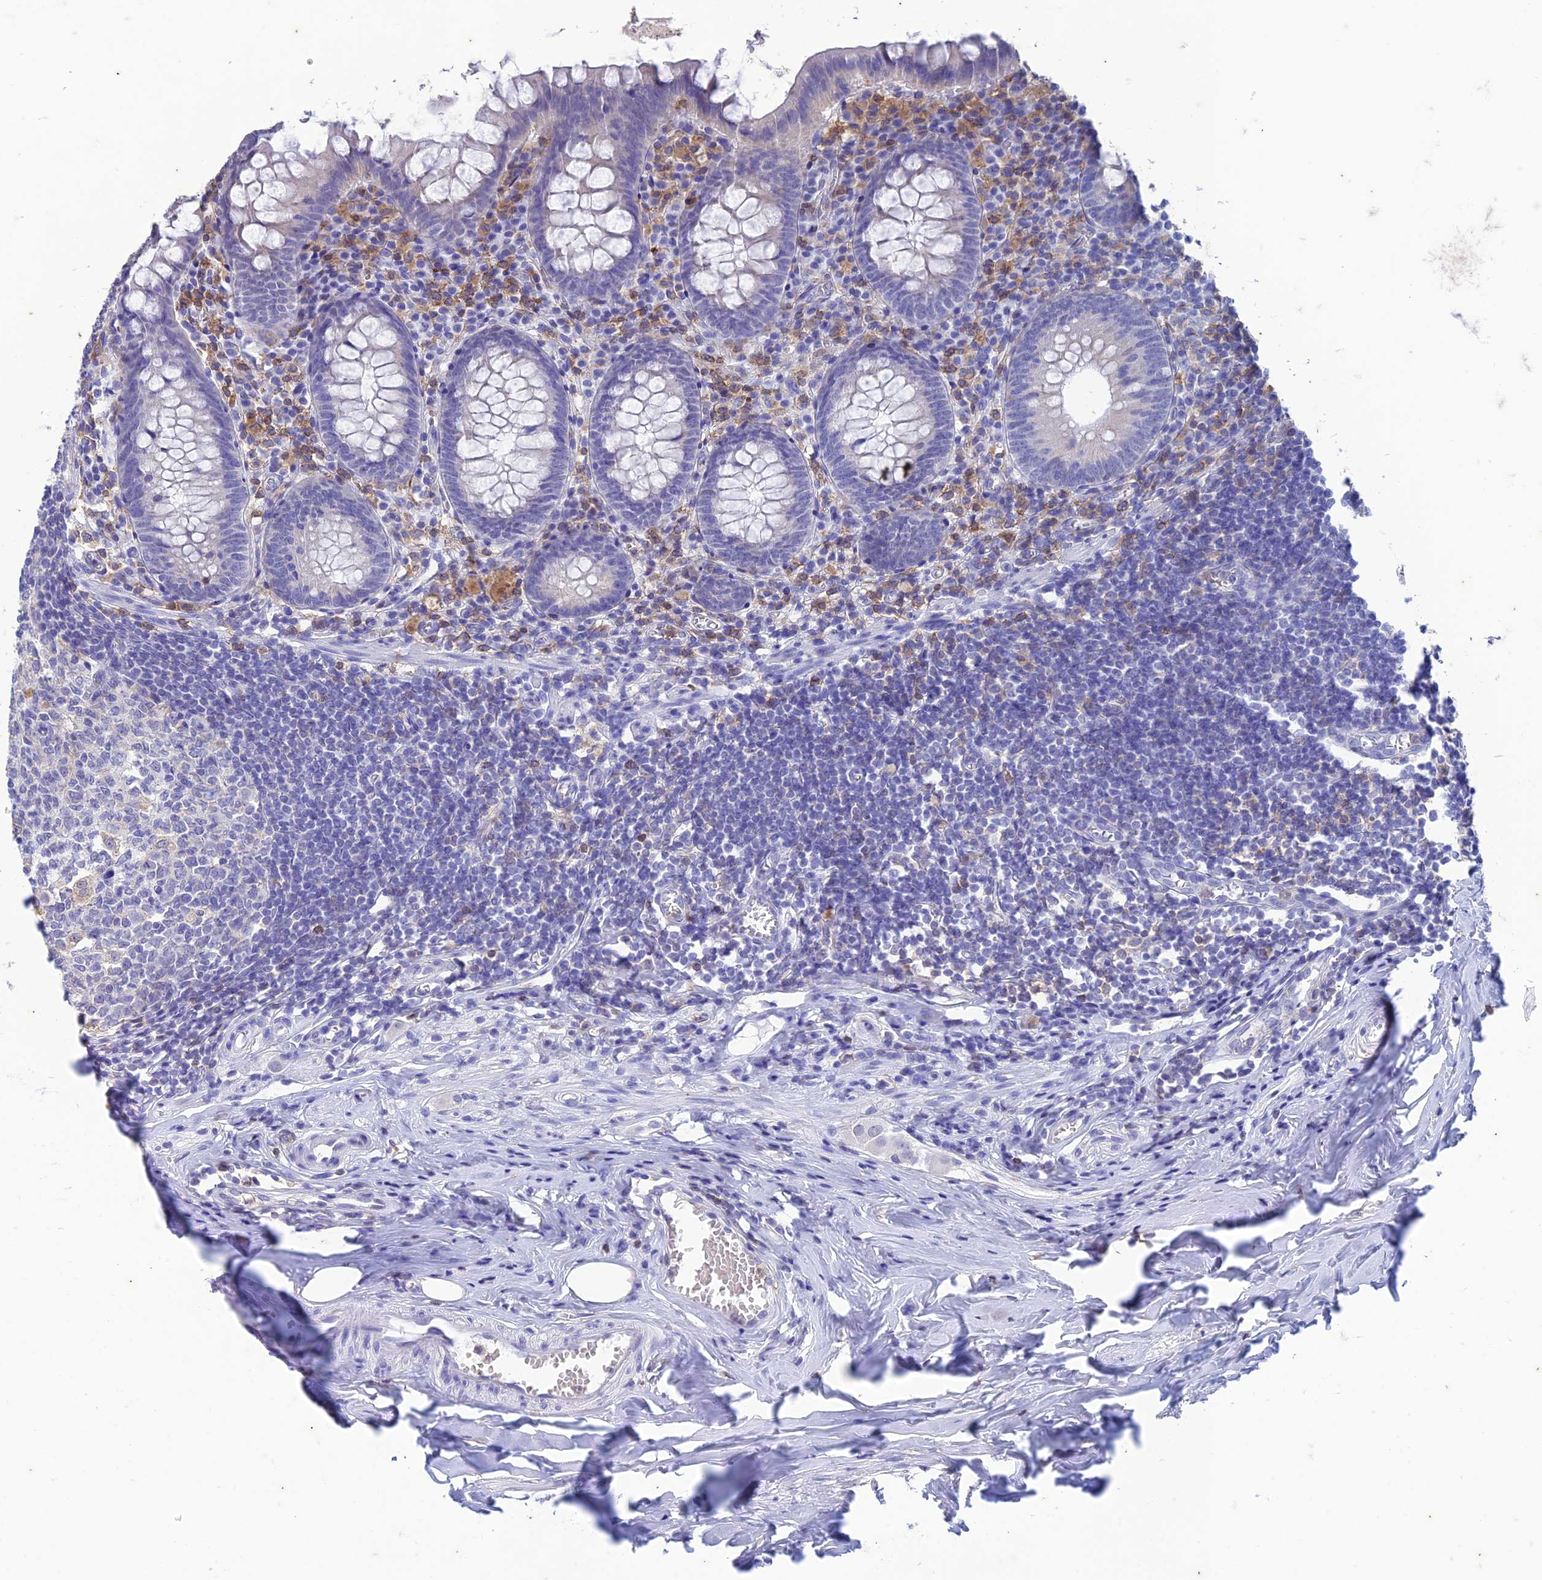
{"staining": {"intensity": "negative", "quantity": "none", "location": "none"}, "tissue": "appendix", "cell_type": "Glandular cells", "image_type": "normal", "snomed": [{"axis": "morphology", "description": "Normal tissue, NOS"}, {"axis": "topography", "description": "Appendix"}], "caption": "This is an IHC photomicrograph of benign appendix. There is no expression in glandular cells.", "gene": "FGF7", "patient": {"sex": "female", "age": 51}}